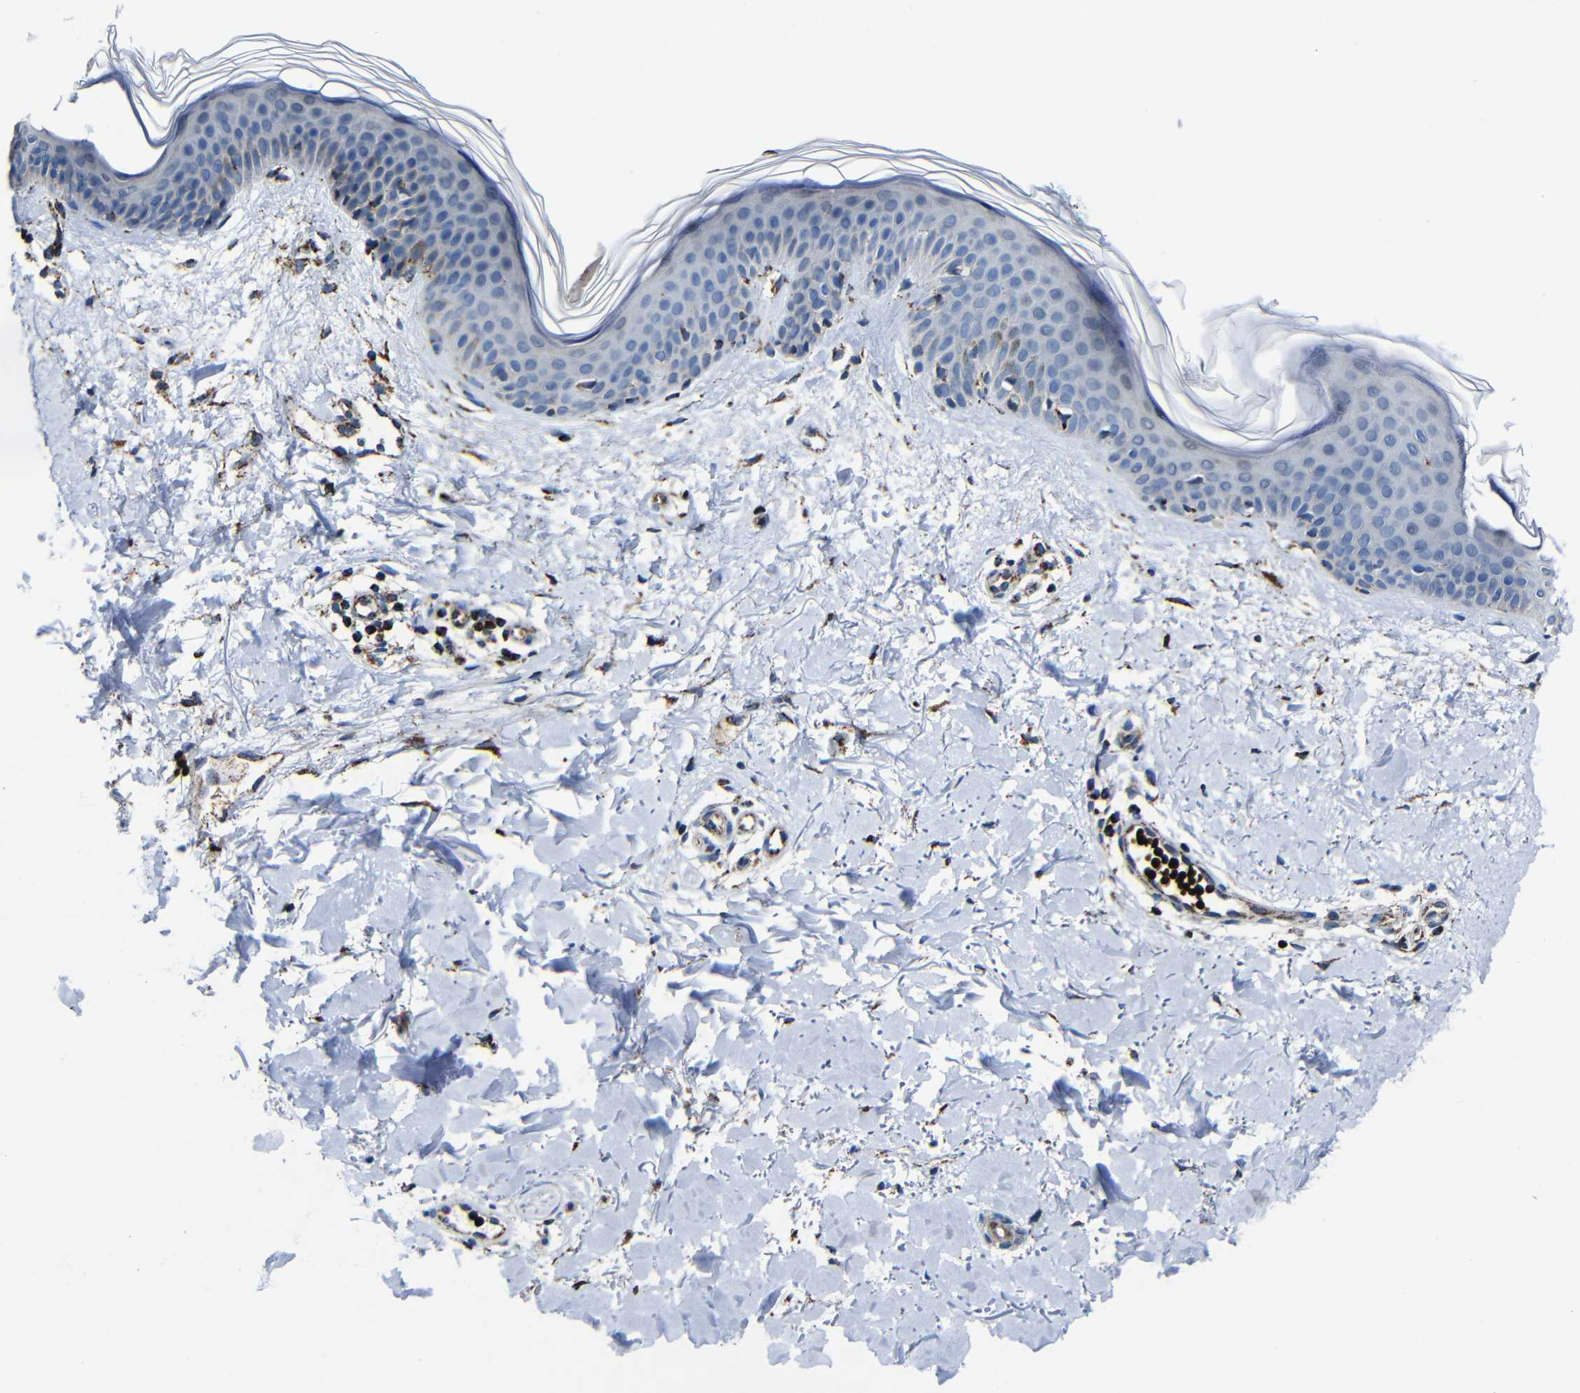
{"staining": {"intensity": "strong", "quantity": ">75%", "location": "cytoplasmic/membranous"}, "tissue": "skin", "cell_type": "Fibroblasts", "image_type": "normal", "snomed": [{"axis": "morphology", "description": "Normal tissue, NOS"}, {"axis": "topography", "description": "Skin"}], "caption": "Immunohistochemistry (IHC) of normal skin reveals high levels of strong cytoplasmic/membranous positivity in about >75% of fibroblasts.", "gene": "CA5B", "patient": {"sex": "female", "age": 56}}